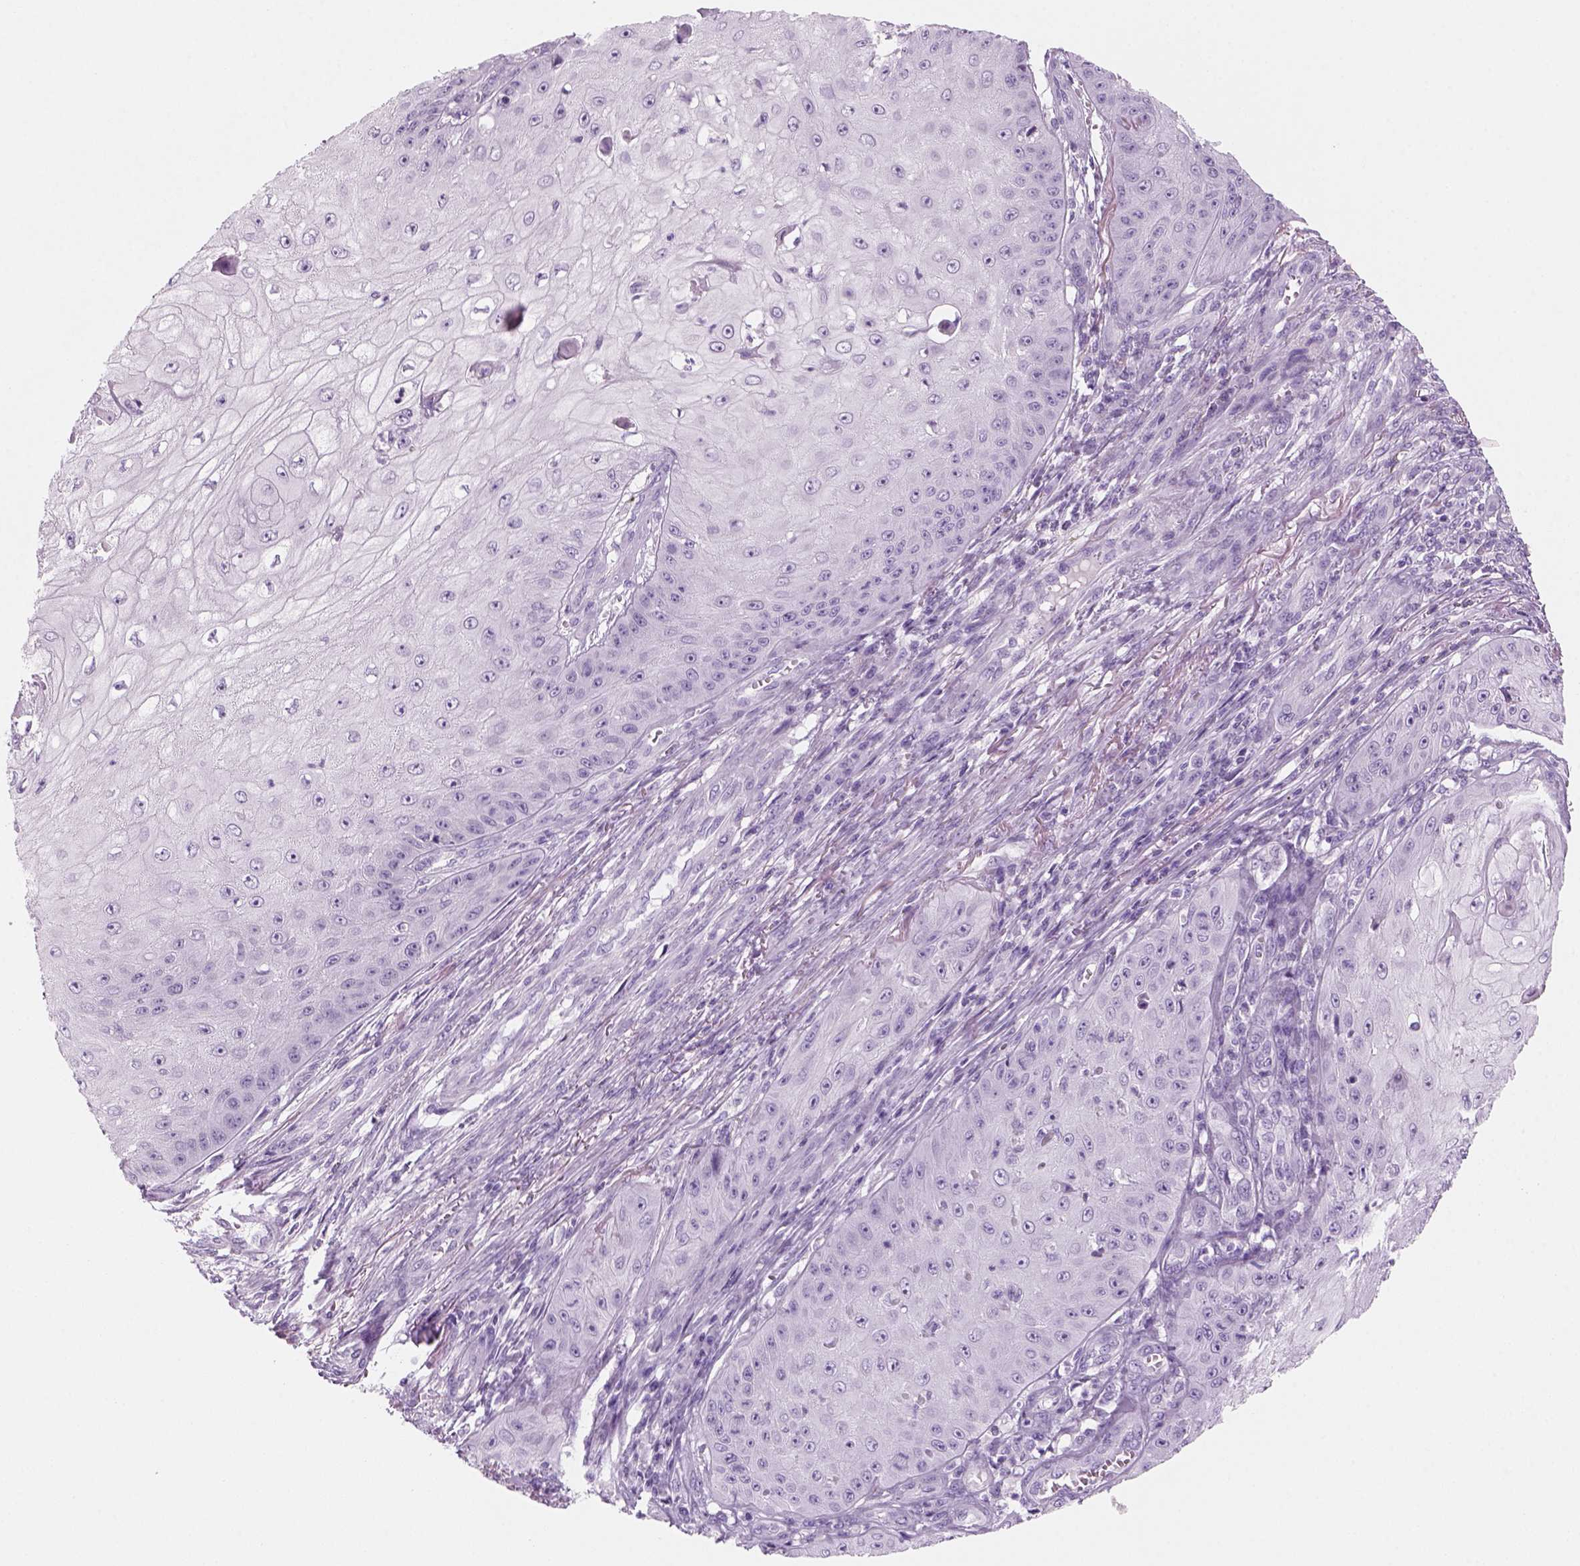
{"staining": {"intensity": "negative", "quantity": "none", "location": "none"}, "tissue": "skin cancer", "cell_type": "Tumor cells", "image_type": "cancer", "snomed": [{"axis": "morphology", "description": "Squamous cell carcinoma, NOS"}, {"axis": "topography", "description": "Skin"}], "caption": "A histopathology image of skin cancer (squamous cell carcinoma) stained for a protein displays no brown staining in tumor cells.", "gene": "KRTAP11-1", "patient": {"sex": "male", "age": 70}}